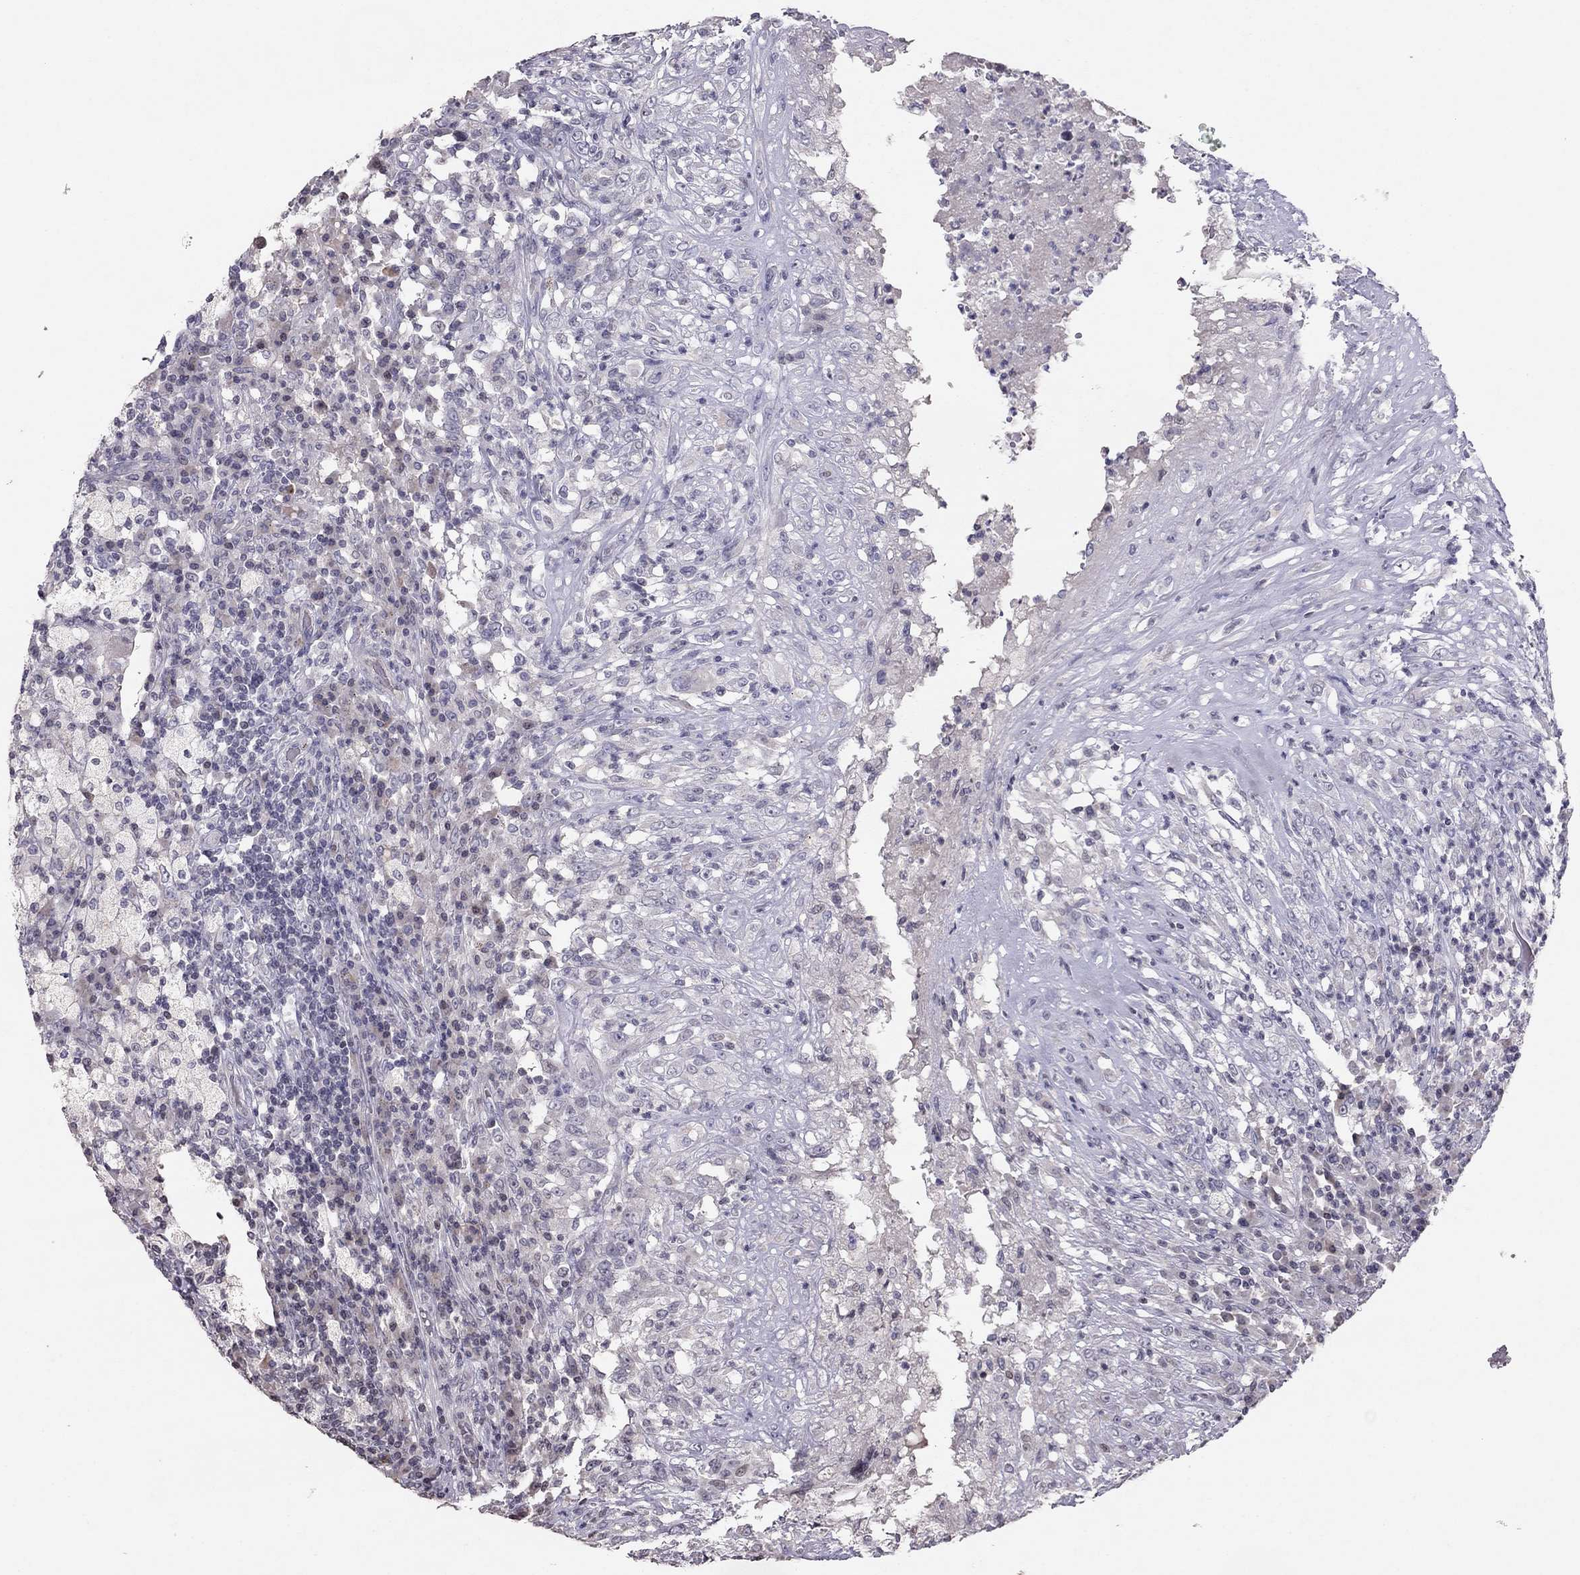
{"staining": {"intensity": "negative", "quantity": "none", "location": "none"}, "tissue": "testis cancer", "cell_type": "Tumor cells", "image_type": "cancer", "snomed": [{"axis": "morphology", "description": "Necrosis, NOS"}, {"axis": "morphology", "description": "Carcinoma, Embryonal, NOS"}, {"axis": "topography", "description": "Testis"}], "caption": "Photomicrograph shows no protein expression in tumor cells of testis embryonal carcinoma tissue.", "gene": "TSHB", "patient": {"sex": "male", "age": 19}}